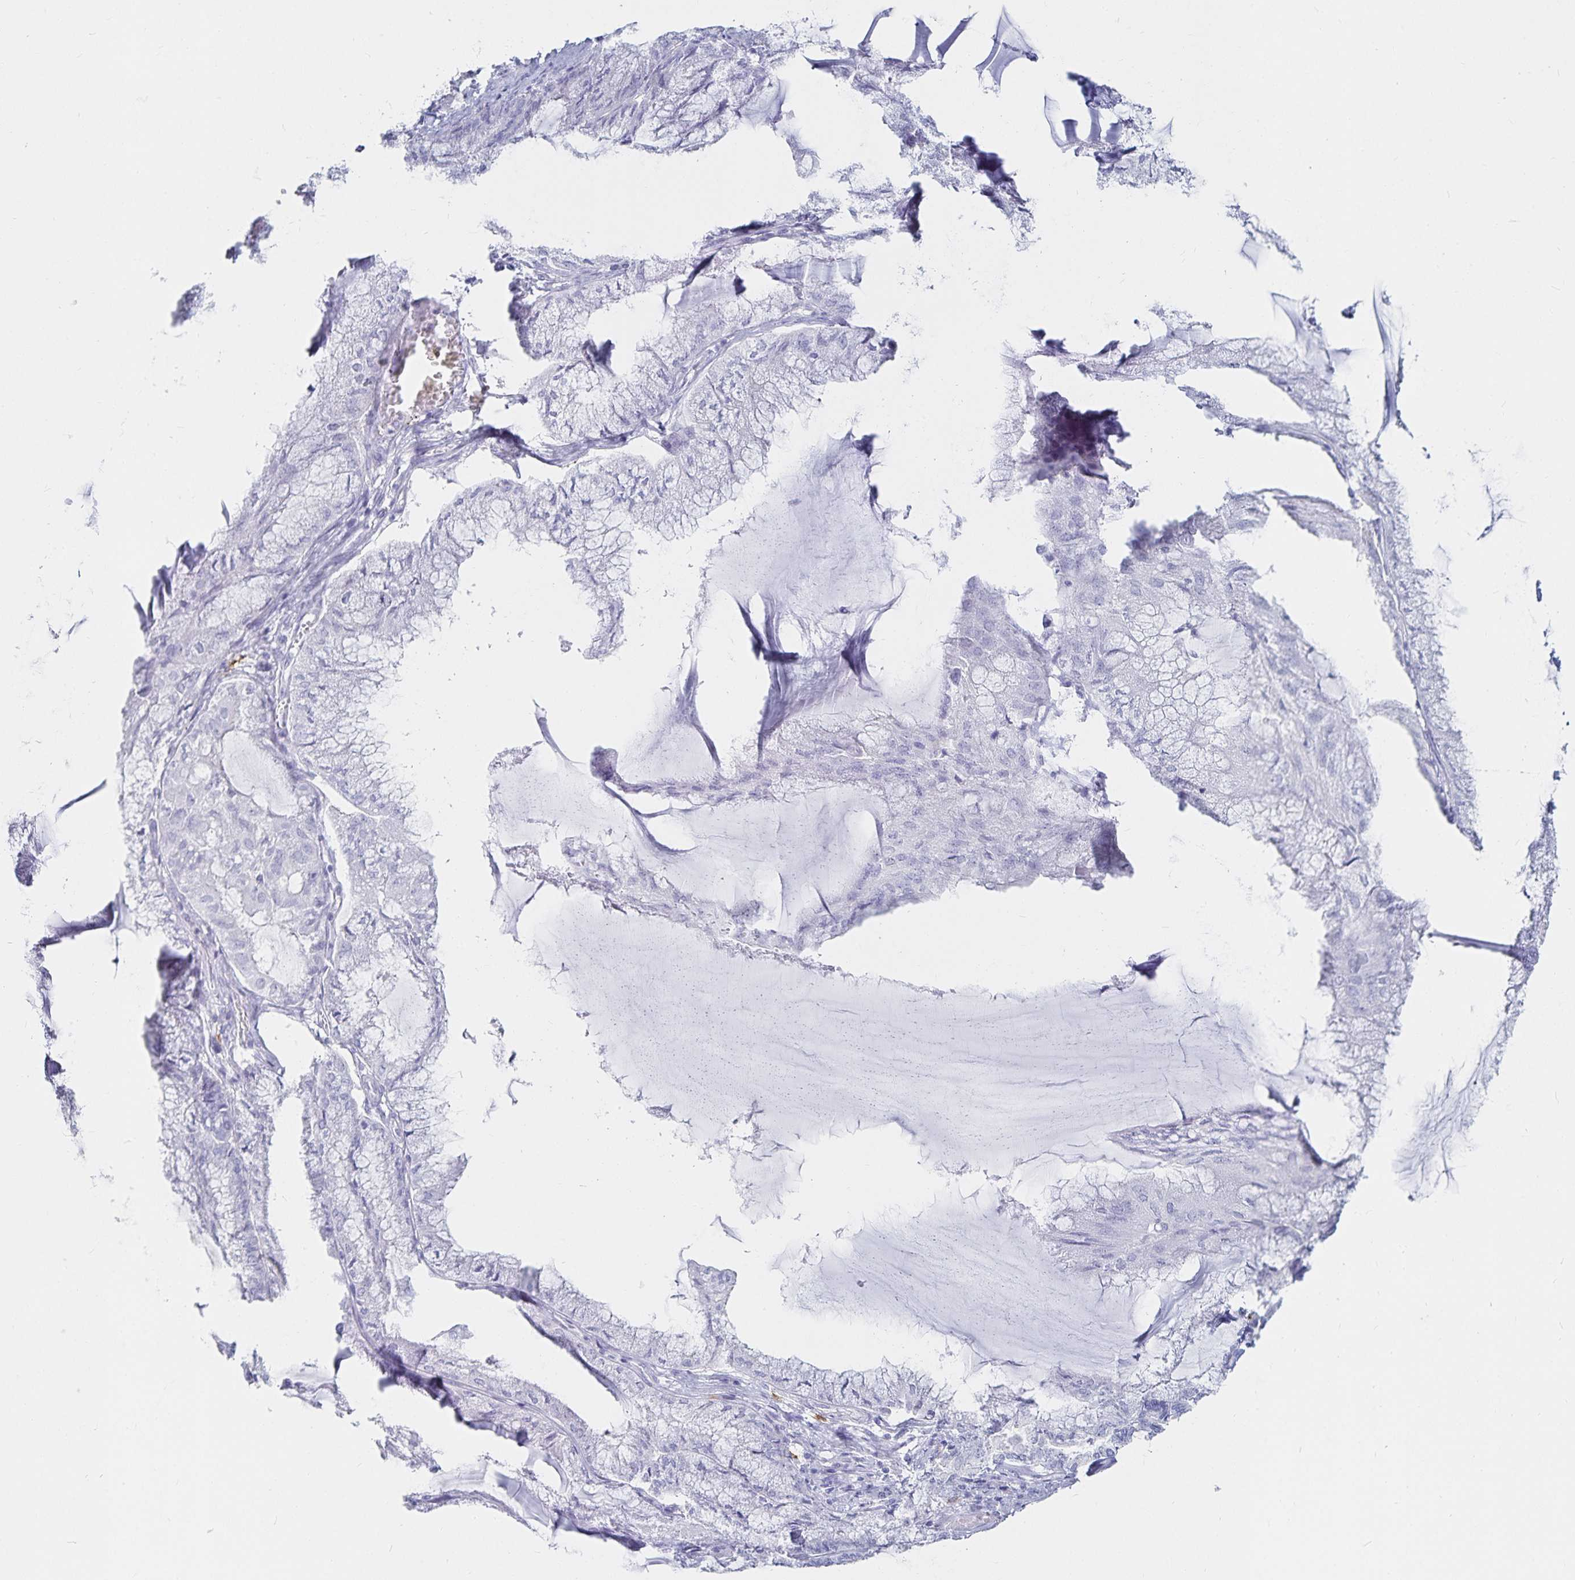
{"staining": {"intensity": "negative", "quantity": "none", "location": "none"}, "tissue": "endometrial cancer", "cell_type": "Tumor cells", "image_type": "cancer", "snomed": [{"axis": "morphology", "description": "Carcinoma, NOS"}, {"axis": "topography", "description": "Endometrium"}], "caption": "Photomicrograph shows no protein expression in tumor cells of endometrial cancer tissue.", "gene": "TNIP1", "patient": {"sex": "female", "age": 62}}